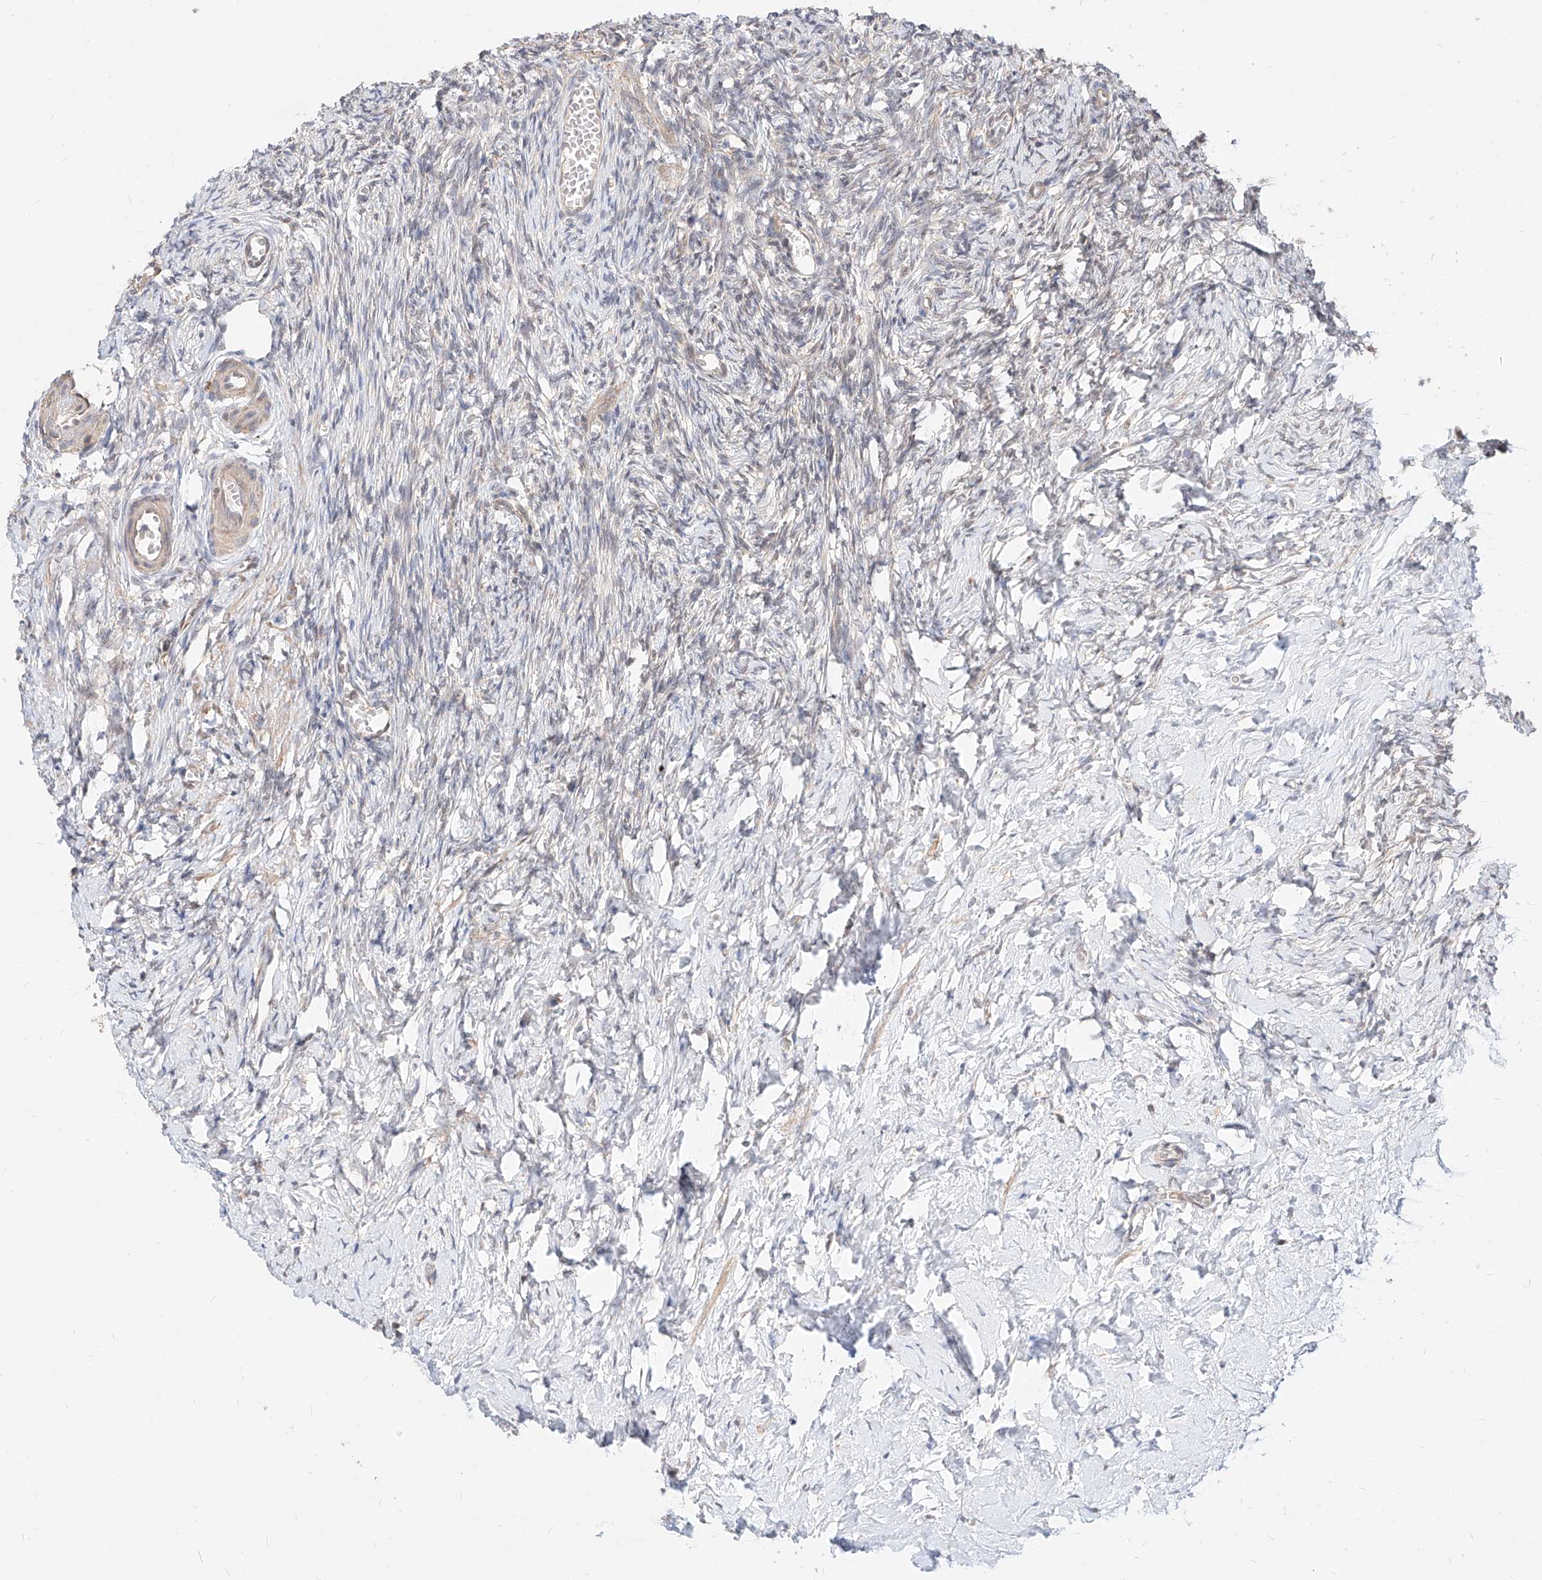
{"staining": {"intensity": "negative", "quantity": "none", "location": "none"}, "tissue": "ovary", "cell_type": "Ovarian stroma cells", "image_type": "normal", "snomed": [{"axis": "morphology", "description": "Normal tissue, NOS"}, {"axis": "topography", "description": "Ovary"}], "caption": "This is an immunohistochemistry micrograph of benign ovary. There is no positivity in ovarian stroma cells.", "gene": "TSNAX", "patient": {"sex": "female", "age": 27}}